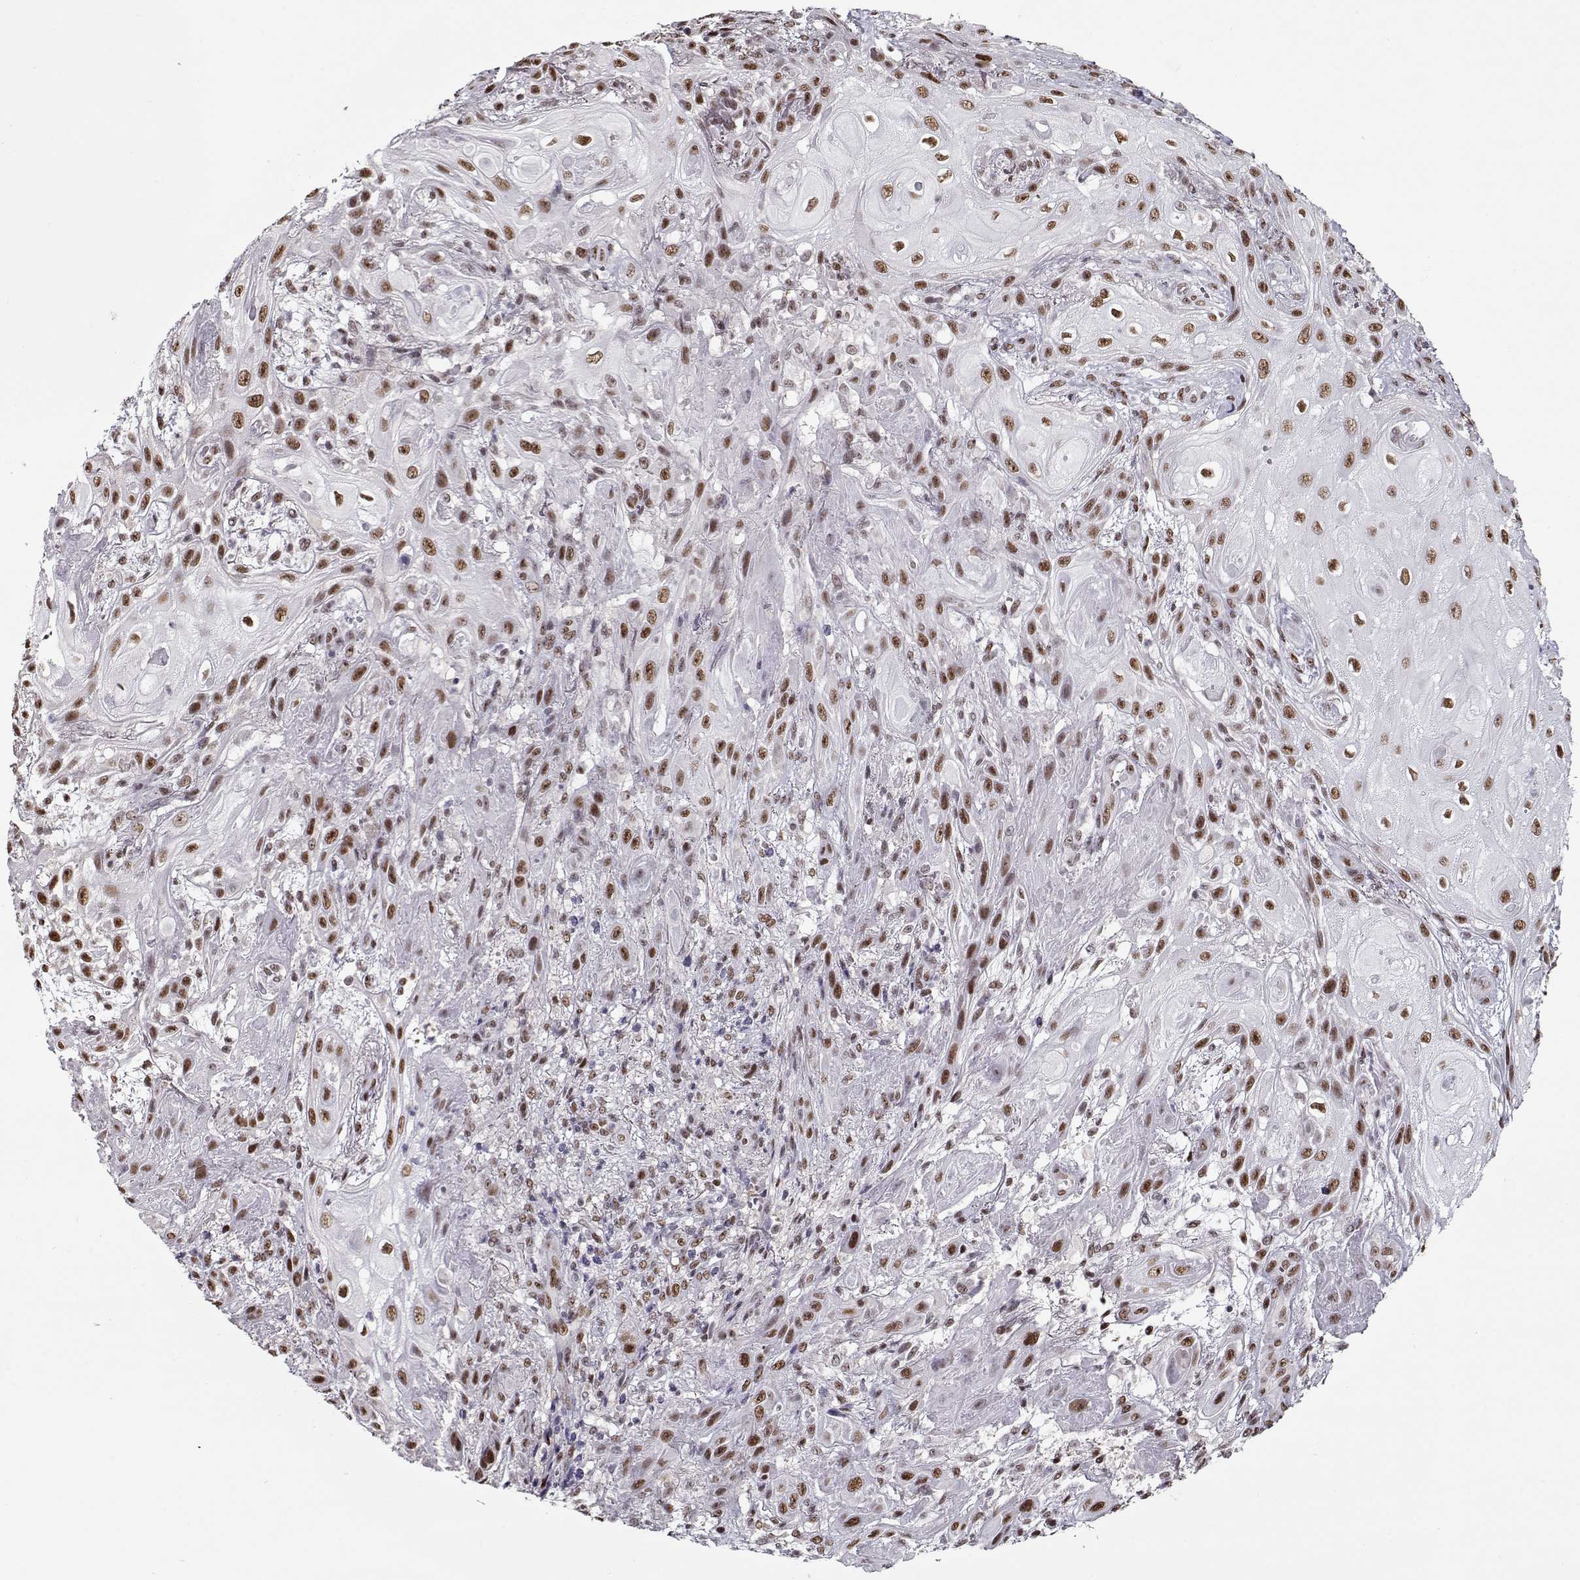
{"staining": {"intensity": "moderate", "quantity": ">75%", "location": "nuclear"}, "tissue": "skin cancer", "cell_type": "Tumor cells", "image_type": "cancer", "snomed": [{"axis": "morphology", "description": "Squamous cell carcinoma, NOS"}, {"axis": "topography", "description": "Skin"}], "caption": "Human skin cancer (squamous cell carcinoma) stained with a brown dye displays moderate nuclear positive positivity in about >75% of tumor cells.", "gene": "PRMT8", "patient": {"sex": "male", "age": 62}}